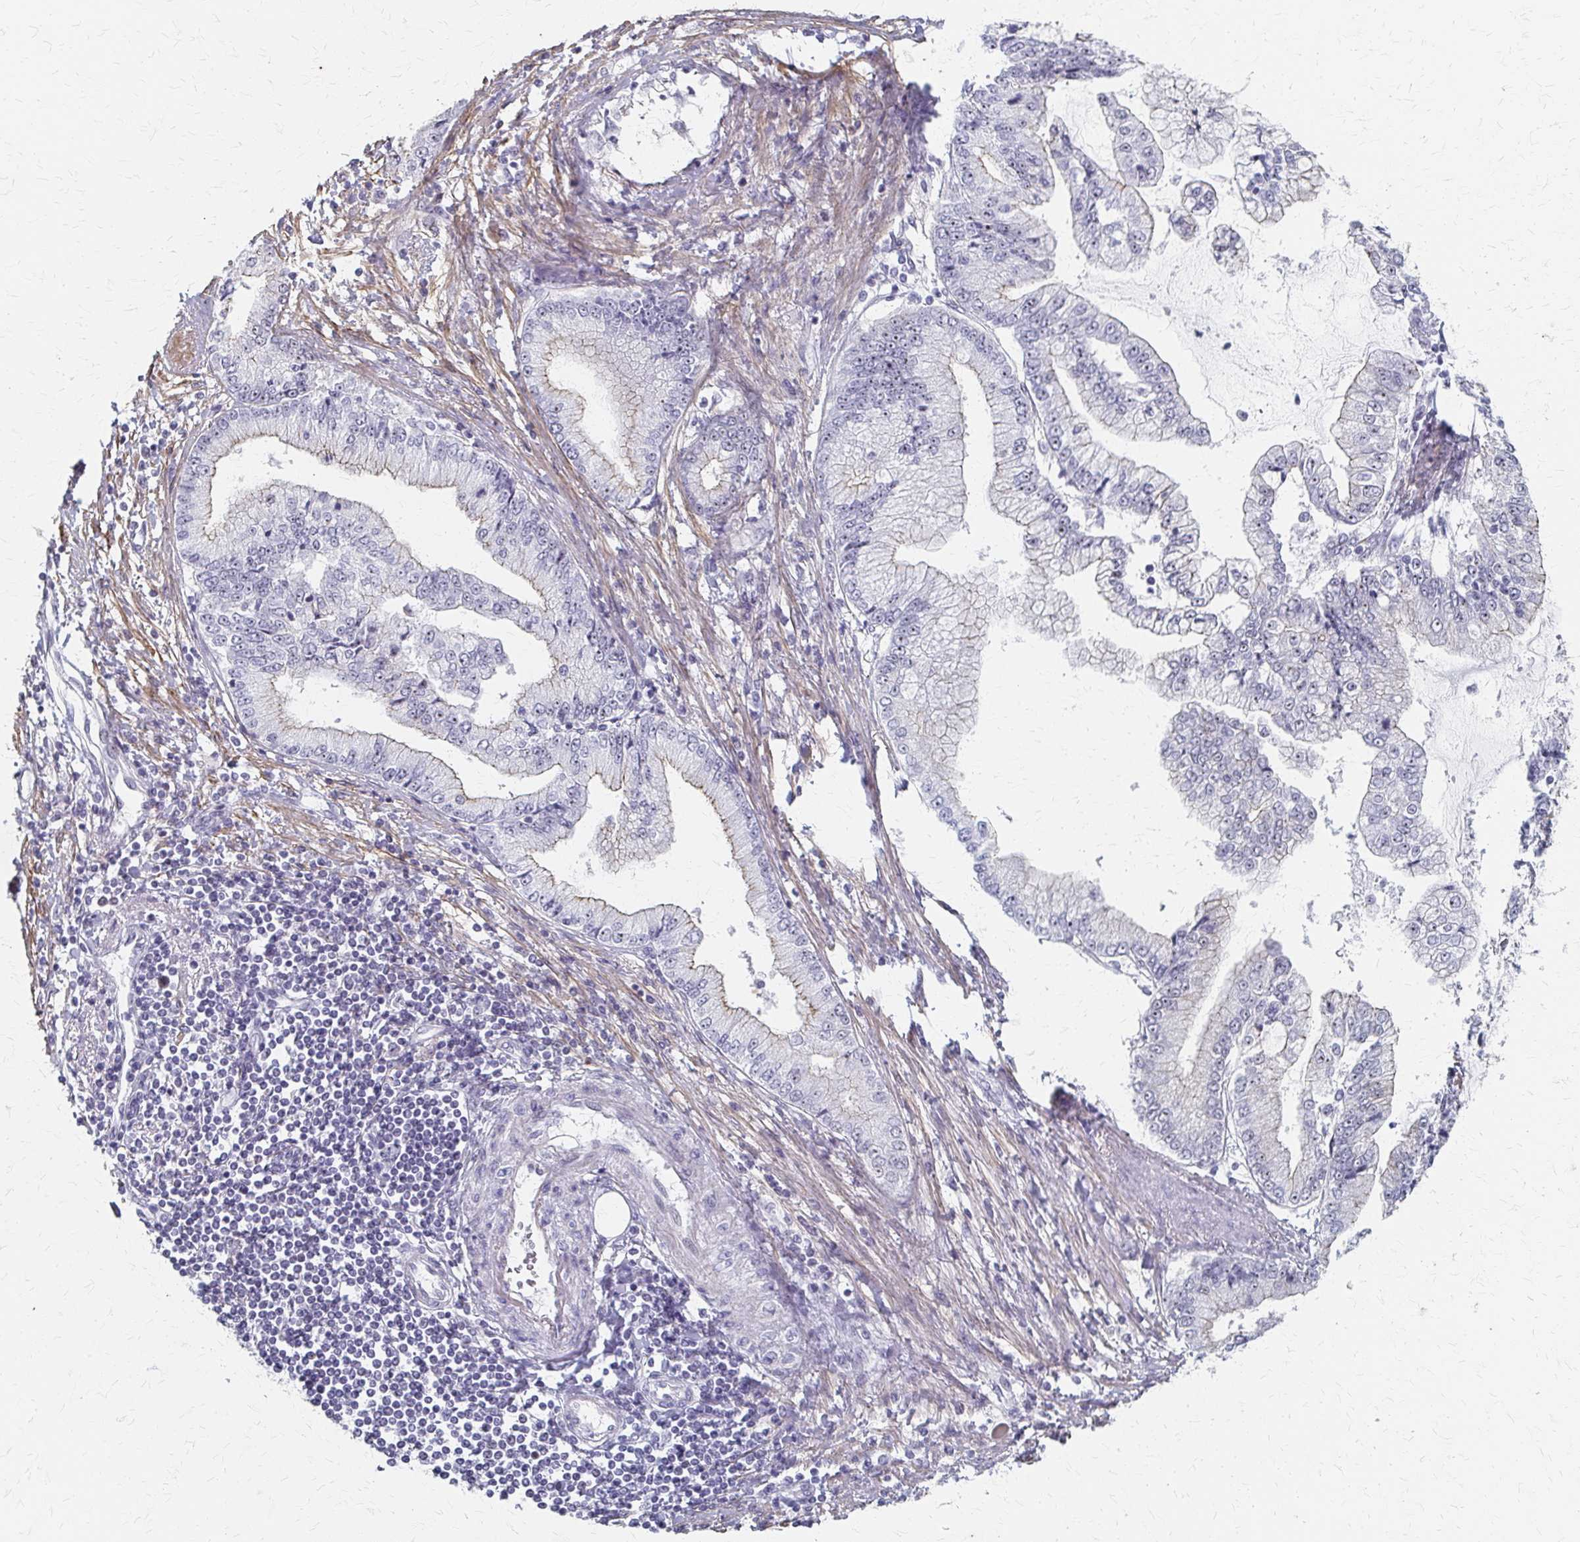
{"staining": {"intensity": "weak", "quantity": "<25%", "location": "cytoplasmic/membranous"}, "tissue": "stomach cancer", "cell_type": "Tumor cells", "image_type": "cancer", "snomed": [{"axis": "morphology", "description": "Adenocarcinoma, NOS"}, {"axis": "topography", "description": "Stomach, upper"}], "caption": "Adenocarcinoma (stomach) stained for a protein using IHC shows no positivity tumor cells.", "gene": "PES1", "patient": {"sex": "female", "age": 74}}